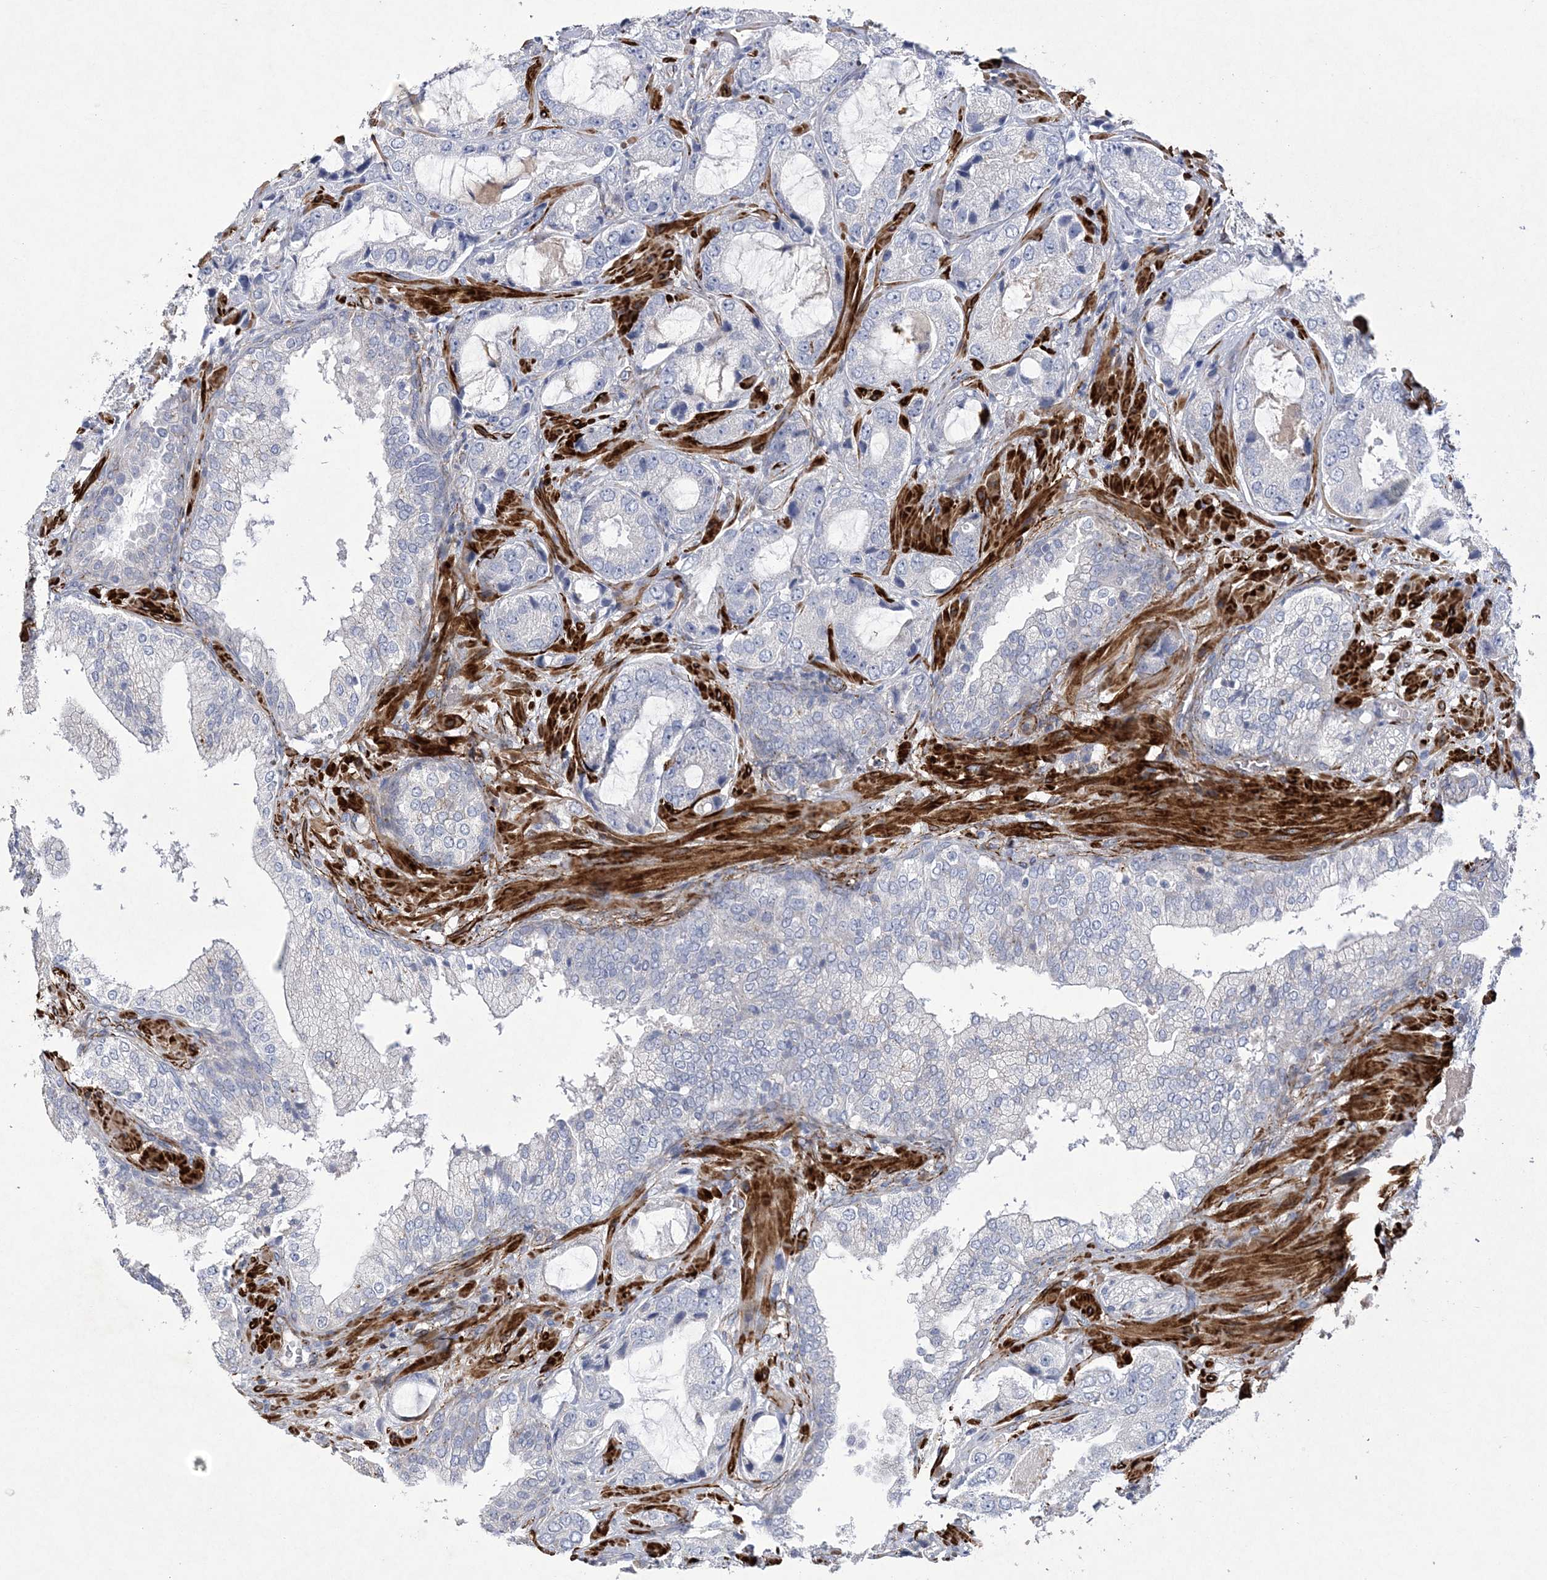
{"staining": {"intensity": "negative", "quantity": "none", "location": "none"}, "tissue": "prostate cancer", "cell_type": "Tumor cells", "image_type": "cancer", "snomed": [{"axis": "morphology", "description": "Normal tissue, NOS"}, {"axis": "morphology", "description": "Adenocarcinoma, High grade"}, {"axis": "topography", "description": "Prostate"}, {"axis": "topography", "description": "Peripheral nerve tissue"}], "caption": "High-grade adenocarcinoma (prostate) was stained to show a protein in brown. There is no significant expression in tumor cells.", "gene": "ARSJ", "patient": {"sex": "male", "age": 59}}